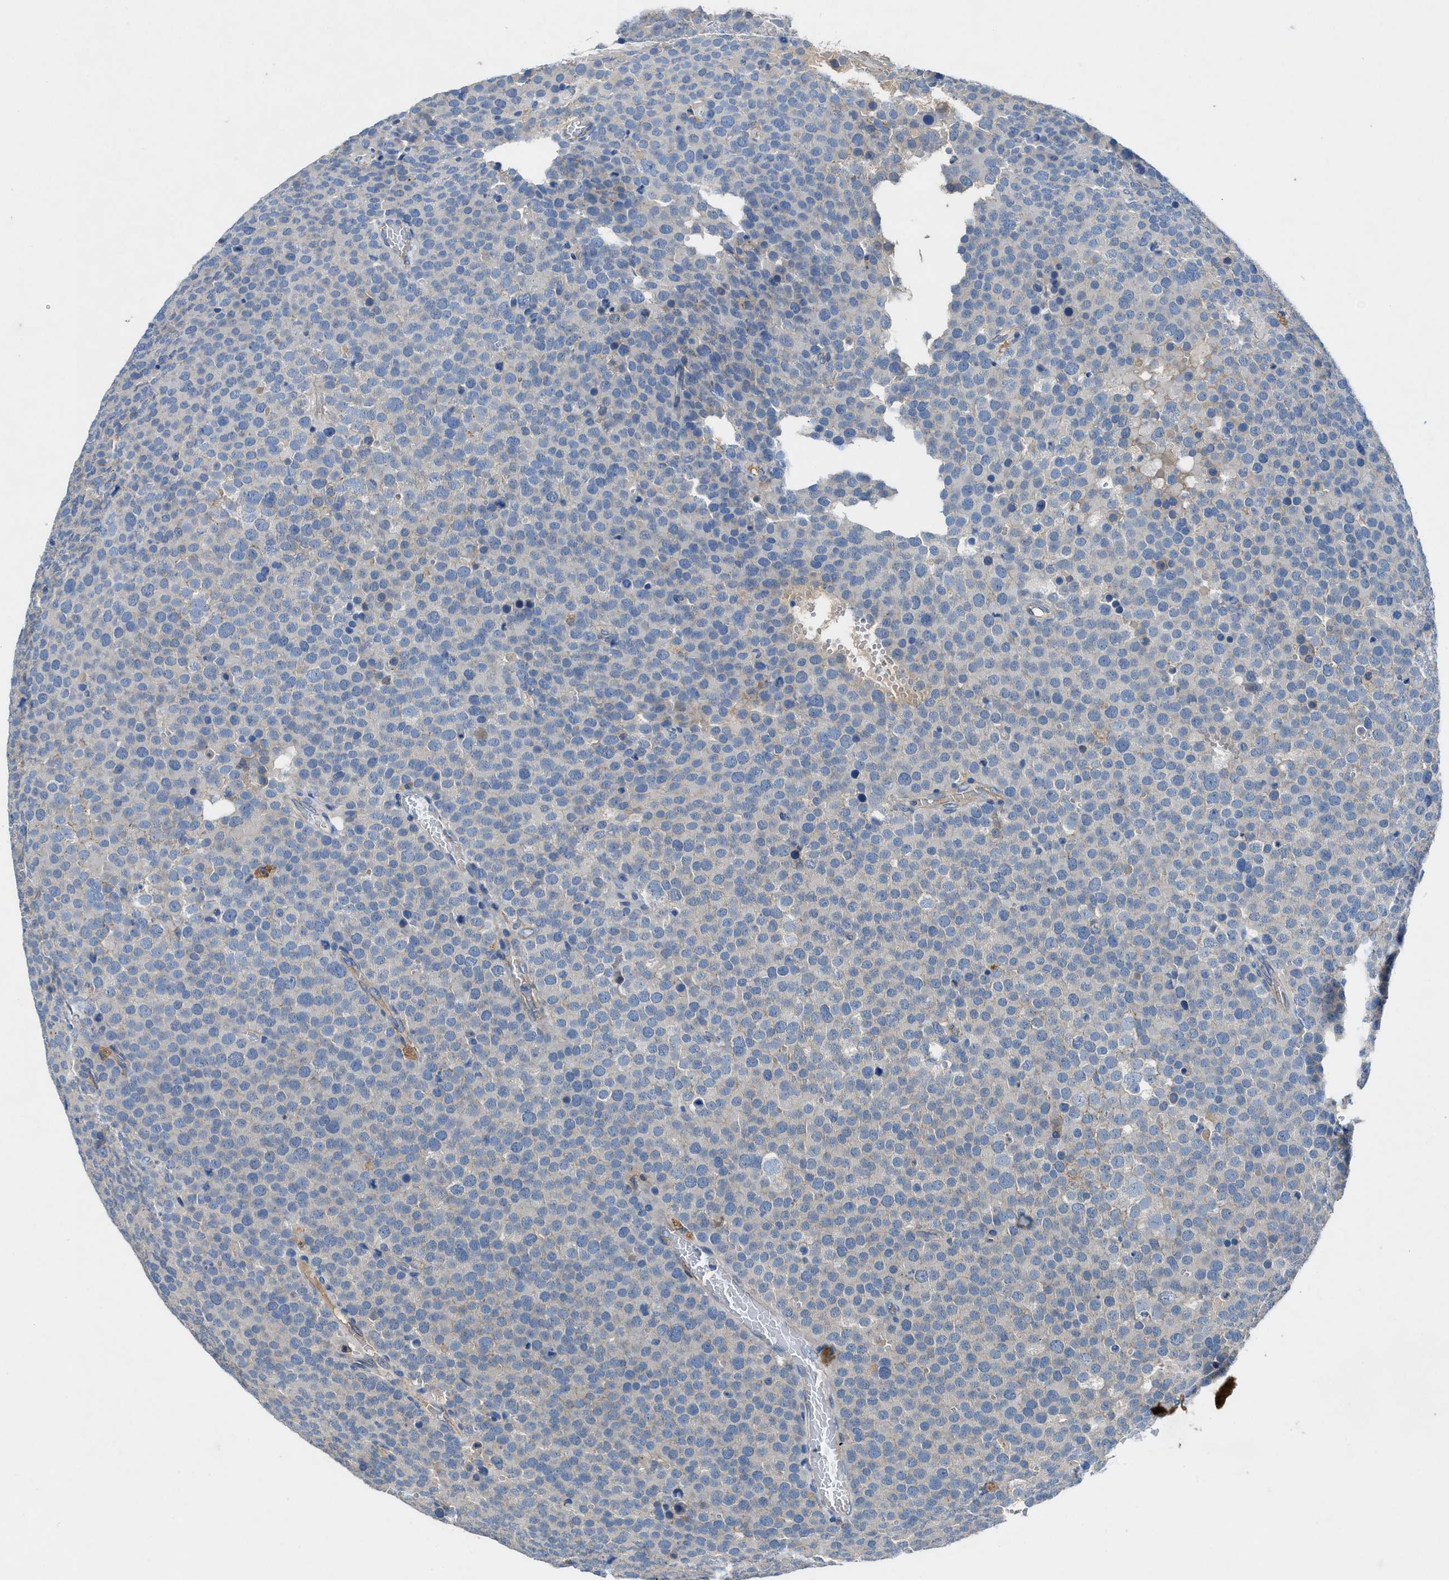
{"staining": {"intensity": "negative", "quantity": "none", "location": "none"}, "tissue": "testis cancer", "cell_type": "Tumor cells", "image_type": "cancer", "snomed": [{"axis": "morphology", "description": "Normal tissue, NOS"}, {"axis": "morphology", "description": "Seminoma, NOS"}, {"axis": "topography", "description": "Testis"}], "caption": "Immunohistochemical staining of human testis cancer reveals no significant positivity in tumor cells.", "gene": "PTGFRN", "patient": {"sex": "male", "age": 71}}